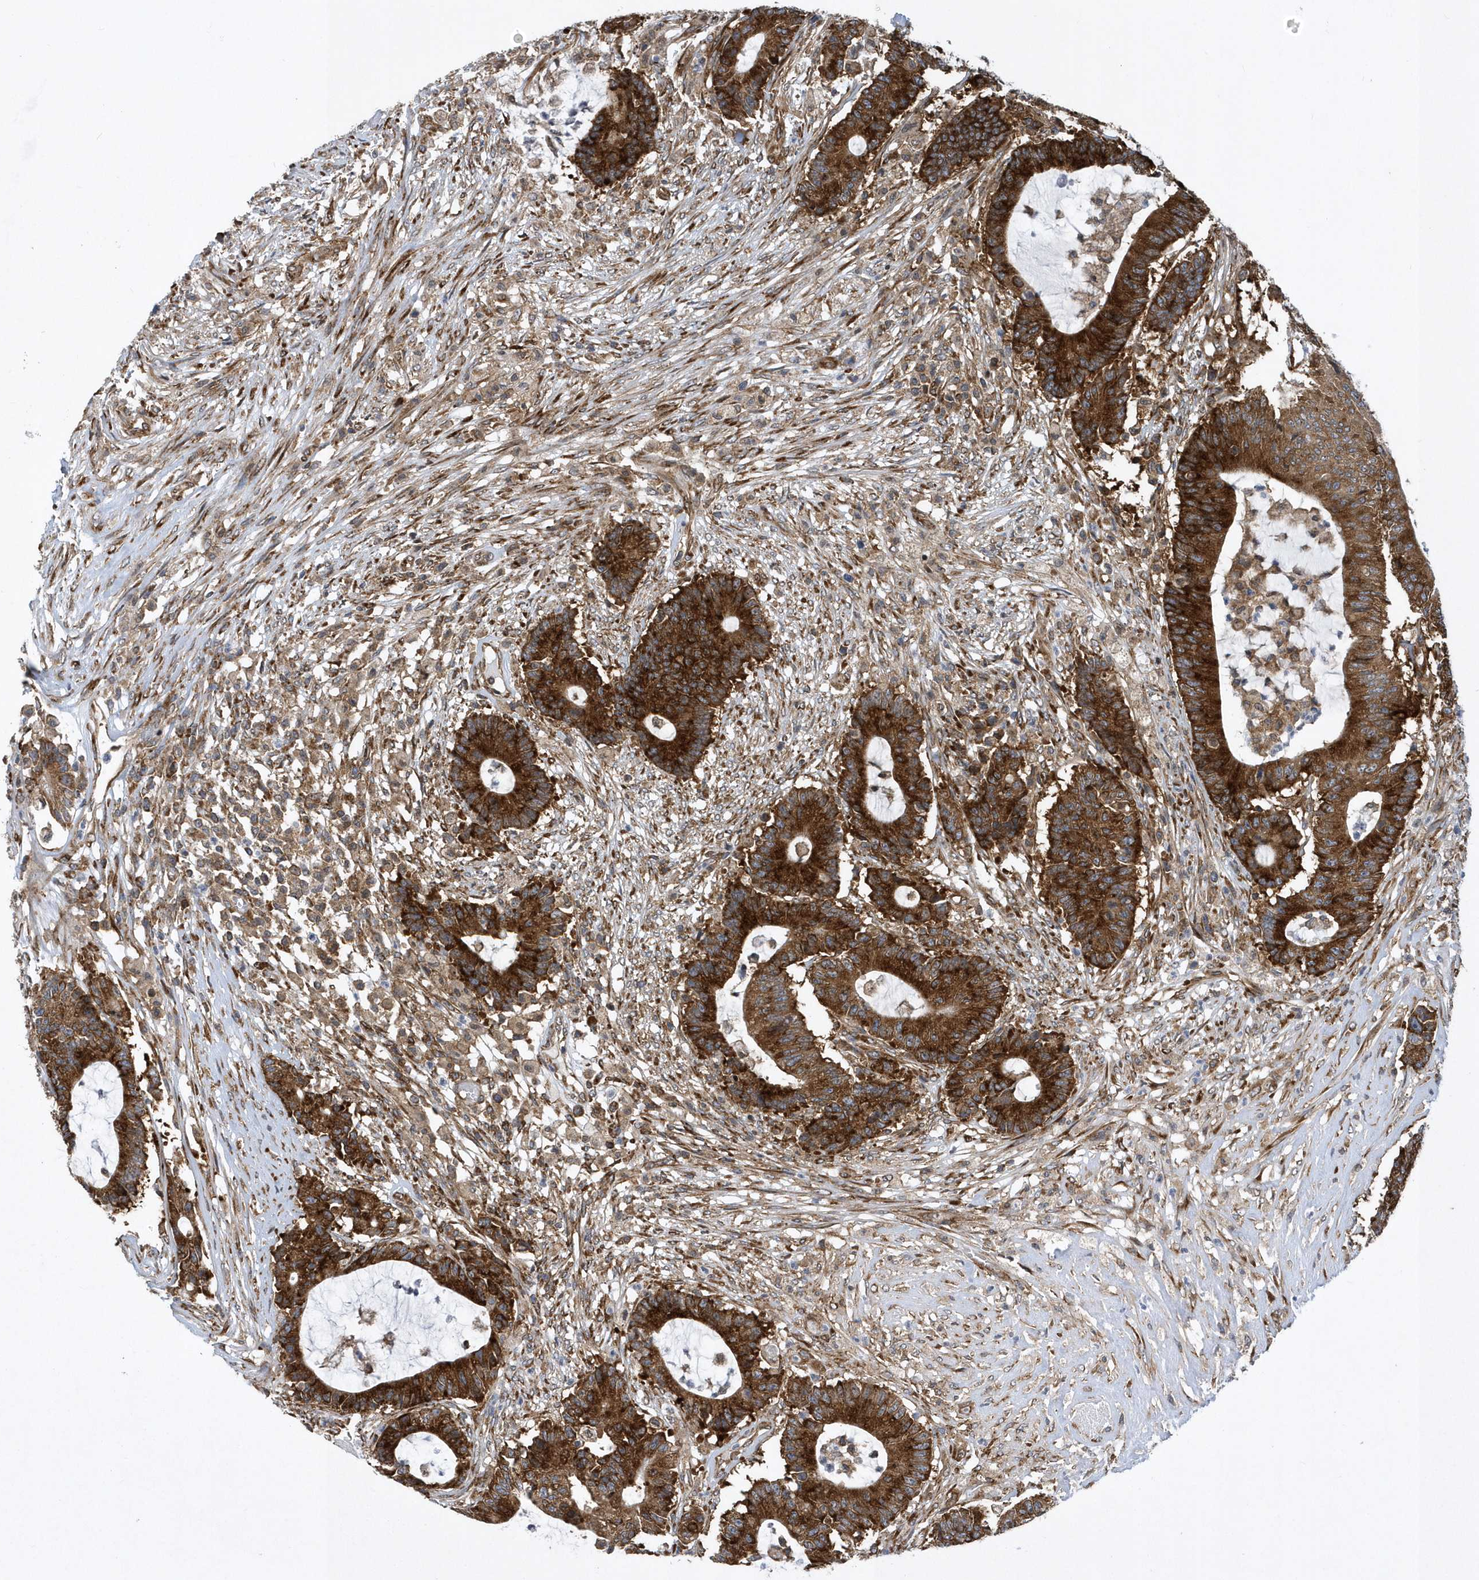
{"staining": {"intensity": "strong", "quantity": ">75%", "location": "cytoplasmic/membranous"}, "tissue": "colorectal cancer", "cell_type": "Tumor cells", "image_type": "cancer", "snomed": [{"axis": "morphology", "description": "Adenocarcinoma, NOS"}, {"axis": "topography", "description": "Colon"}], "caption": "DAB (3,3'-diaminobenzidine) immunohistochemical staining of human colorectal adenocarcinoma shows strong cytoplasmic/membranous protein positivity in approximately >75% of tumor cells.", "gene": "PHF1", "patient": {"sex": "female", "age": 84}}